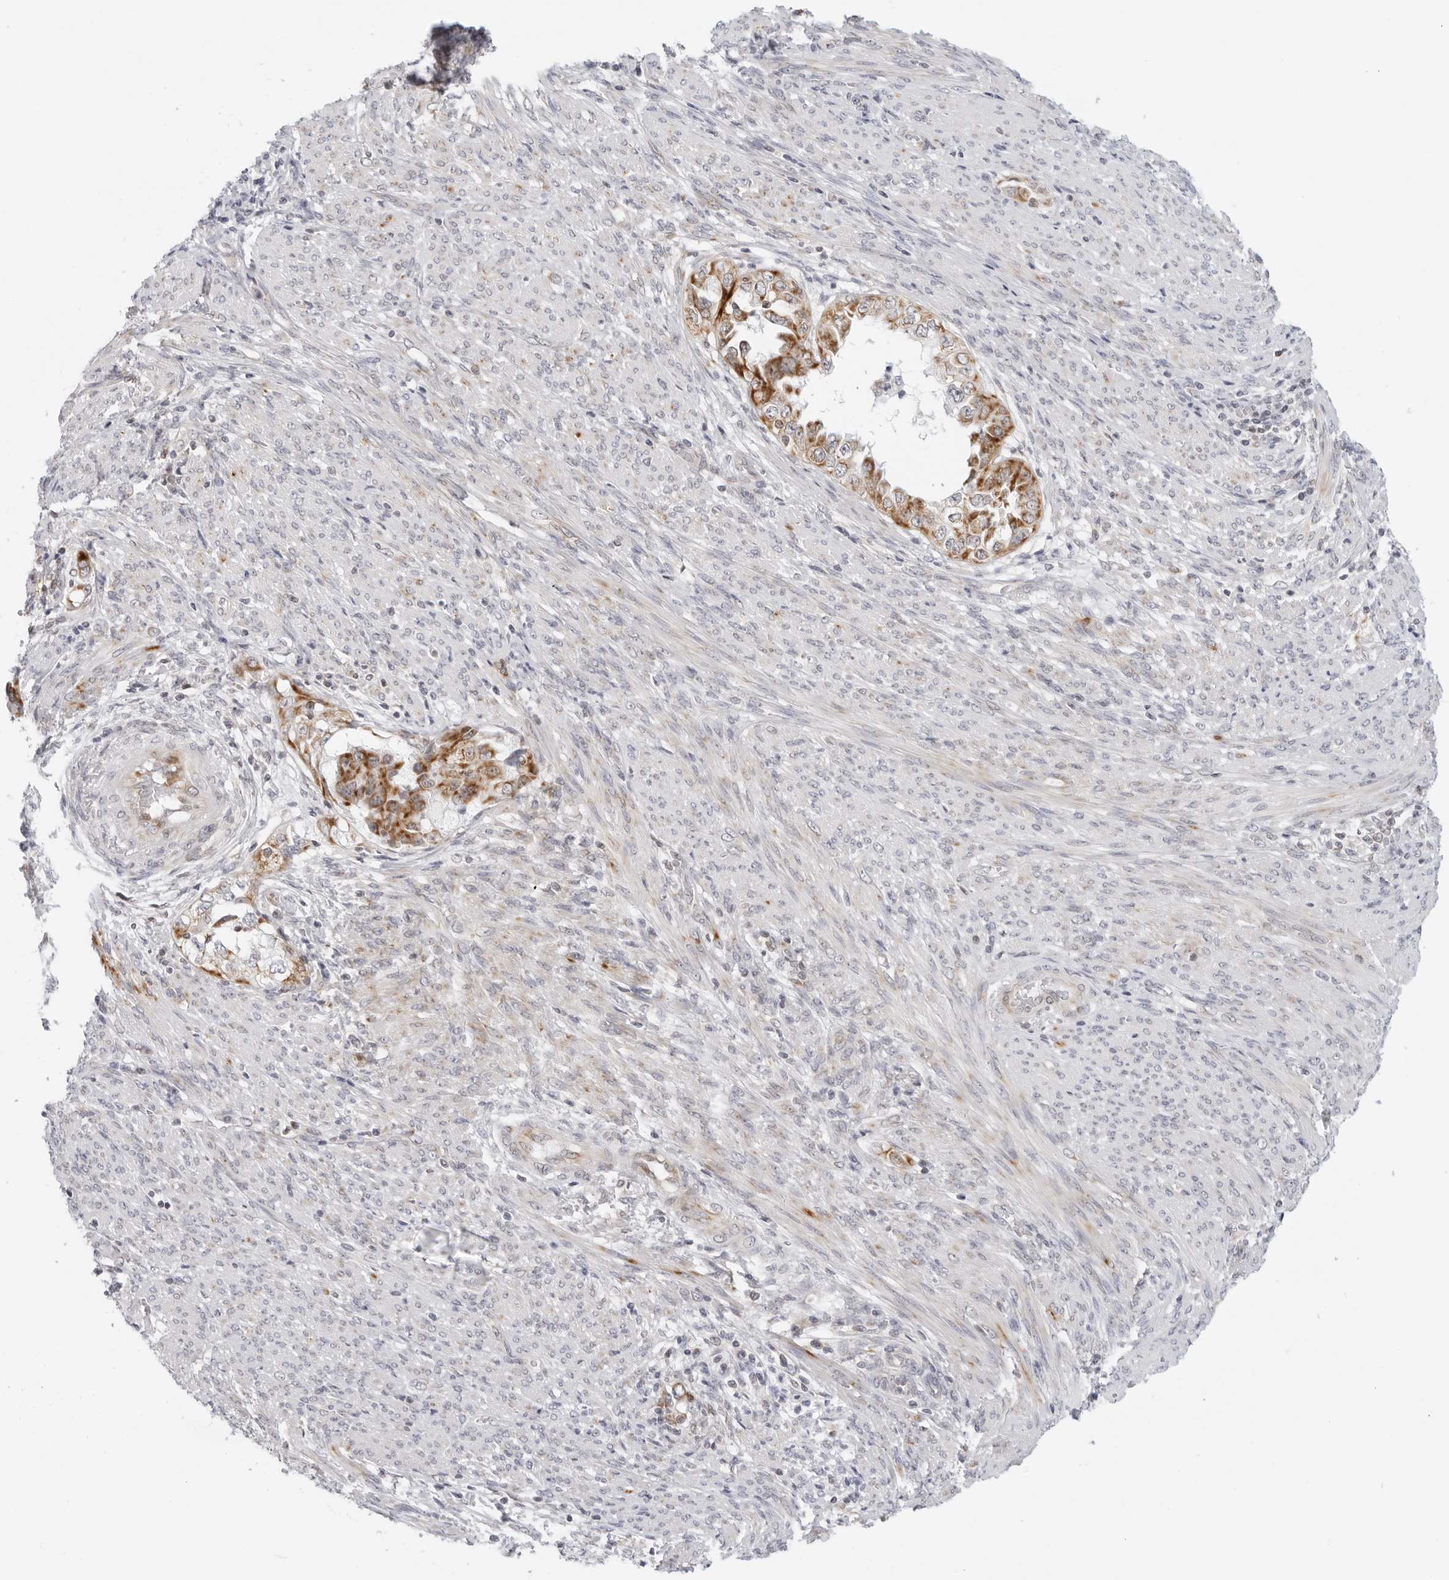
{"staining": {"intensity": "moderate", "quantity": ">75%", "location": "cytoplasmic/membranous"}, "tissue": "endometrial cancer", "cell_type": "Tumor cells", "image_type": "cancer", "snomed": [{"axis": "morphology", "description": "Adenocarcinoma, NOS"}, {"axis": "topography", "description": "Endometrium"}], "caption": "High-magnification brightfield microscopy of adenocarcinoma (endometrial) stained with DAB (3,3'-diaminobenzidine) (brown) and counterstained with hematoxylin (blue). tumor cells exhibit moderate cytoplasmic/membranous expression is appreciated in approximately>75% of cells.", "gene": "CIART", "patient": {"sex": "female", "age": 85}}